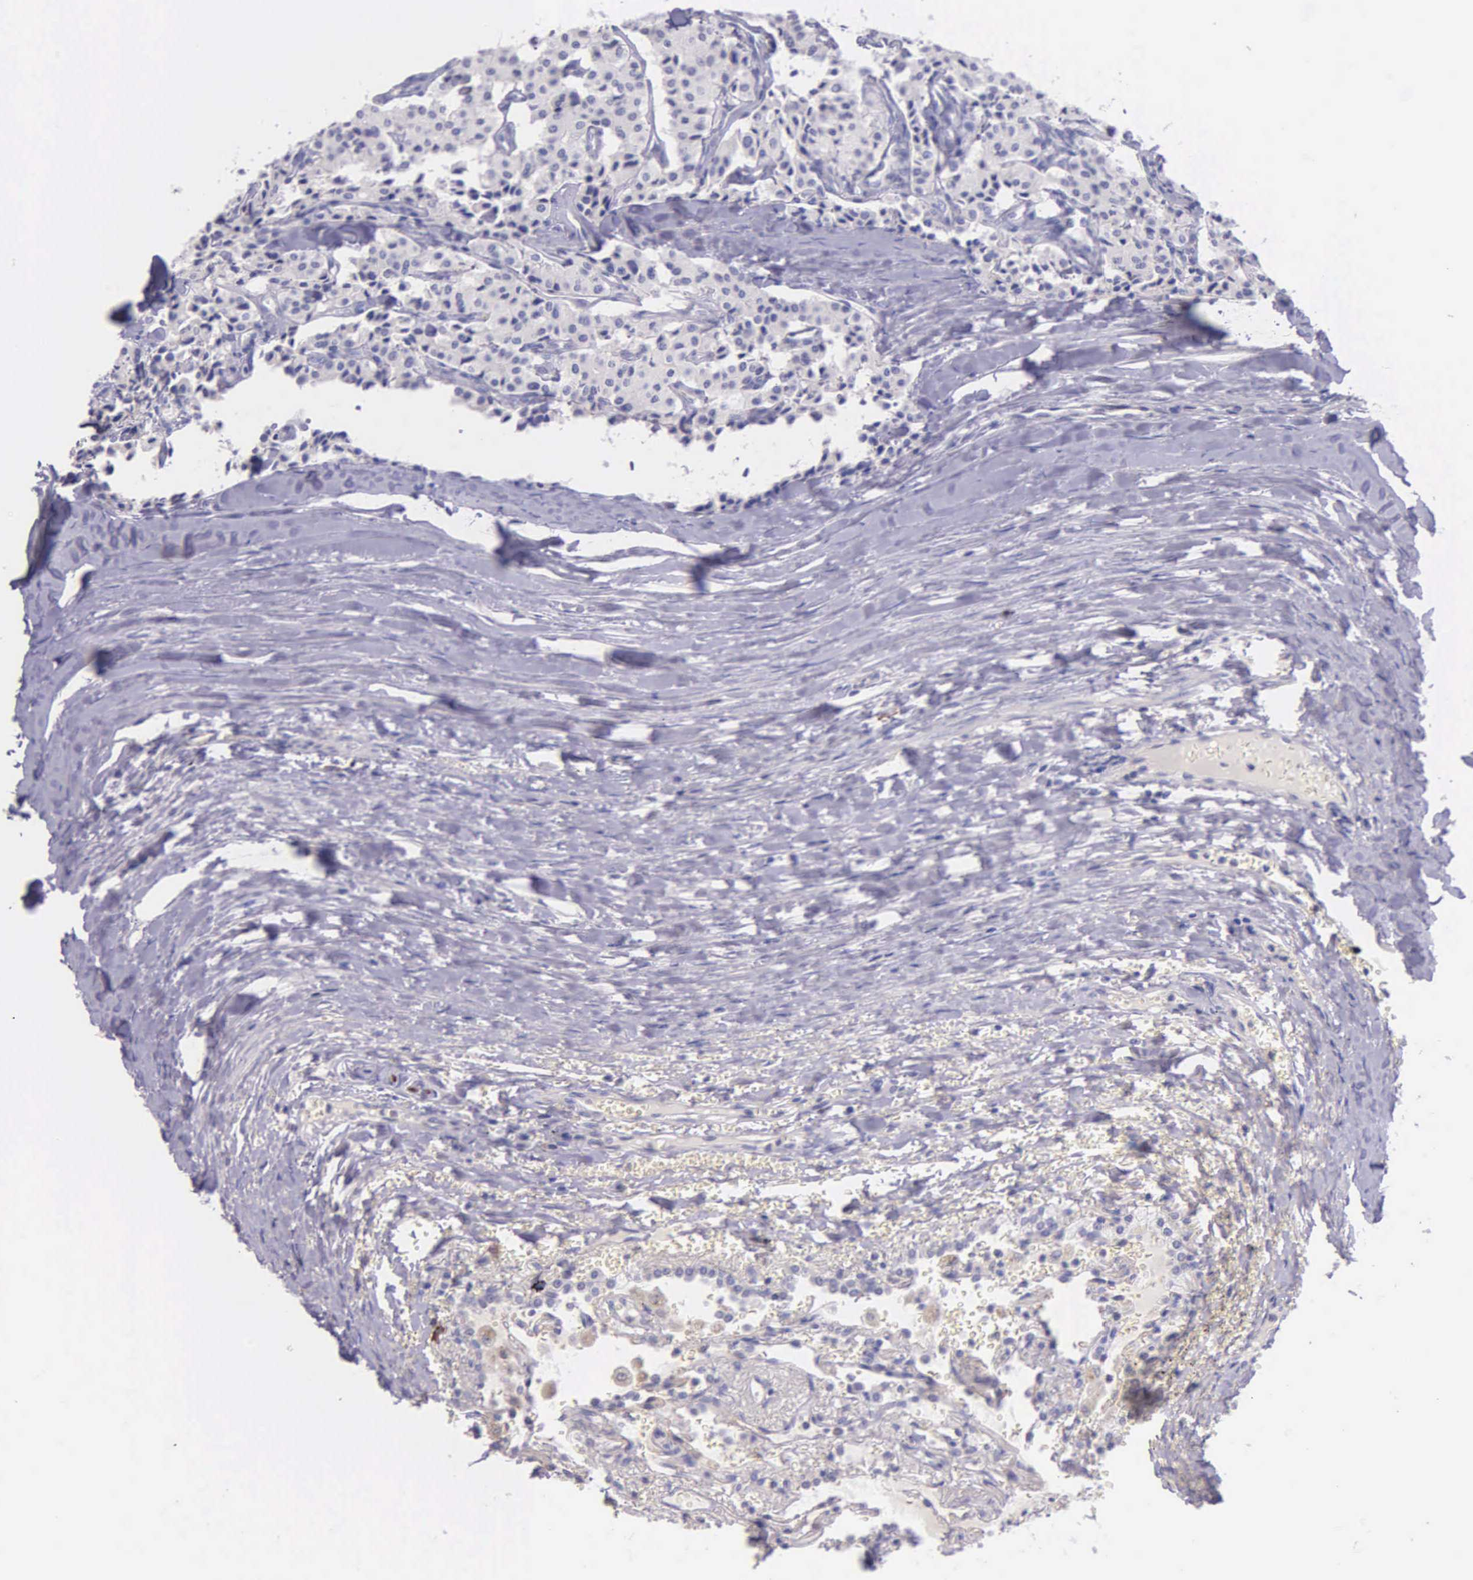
{"staining": {"intensity": "negative", "quantity": "none", "location": "none"}, "tissue": "carcinoid", "cell_type": "Tumor cells", "image_type": "cancer", "snomed": [{"axis": "morphology", "description": "Carcinoid, malignant, NOS"}, {"axis": "topography", "description": "Bronchus"}], "caption": "Tumor cells show no significant positivity in malignant carcinoid. Nuclei are stained in blue.", "gene": "THSD7A", "patient": {"sex": "male", "age": 55}}